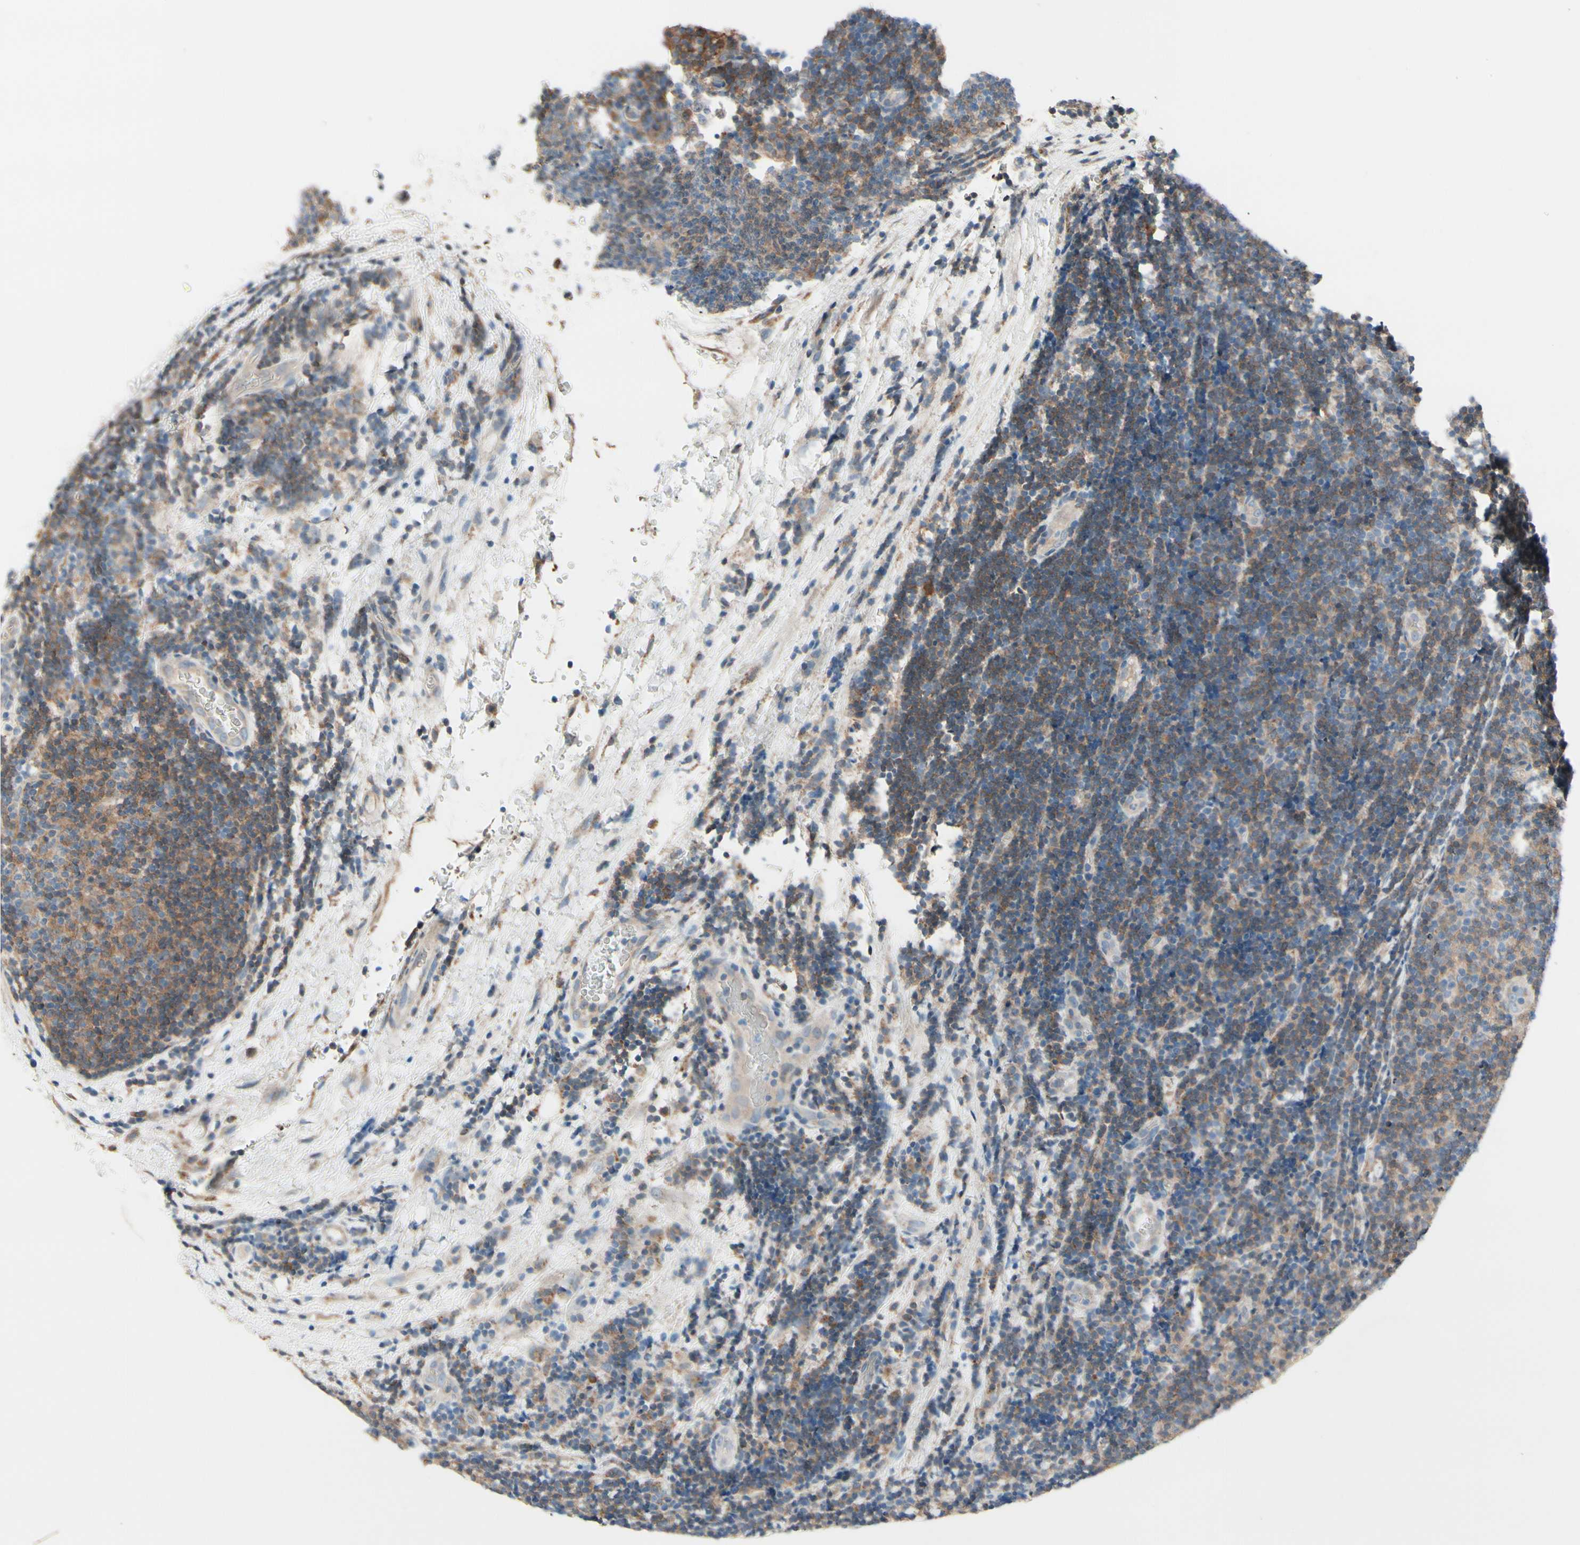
{"staining": {"intensity": "moderate", "quantity": ">75%", "location": "cytoplasmic/membranous"}, "tissue": "lymphoma", "cell_type": "Tumor cells", "image_type": "cancer", "snomed": [{"axis": "morphology", "description": "Malignant lymphoma, non-Hodgkin's type, Low grade"}, {"axis": "topography", "description": "Lymph node"}], "caption": "IHC image of human lymphoma stained for a protein (brown), which displays medium levels of moderate cytoplasmic/membranous expression in approximately >75% of tumor cells.", "gene": "SNX29", "patient": {"sex": "male", "age": 83}}